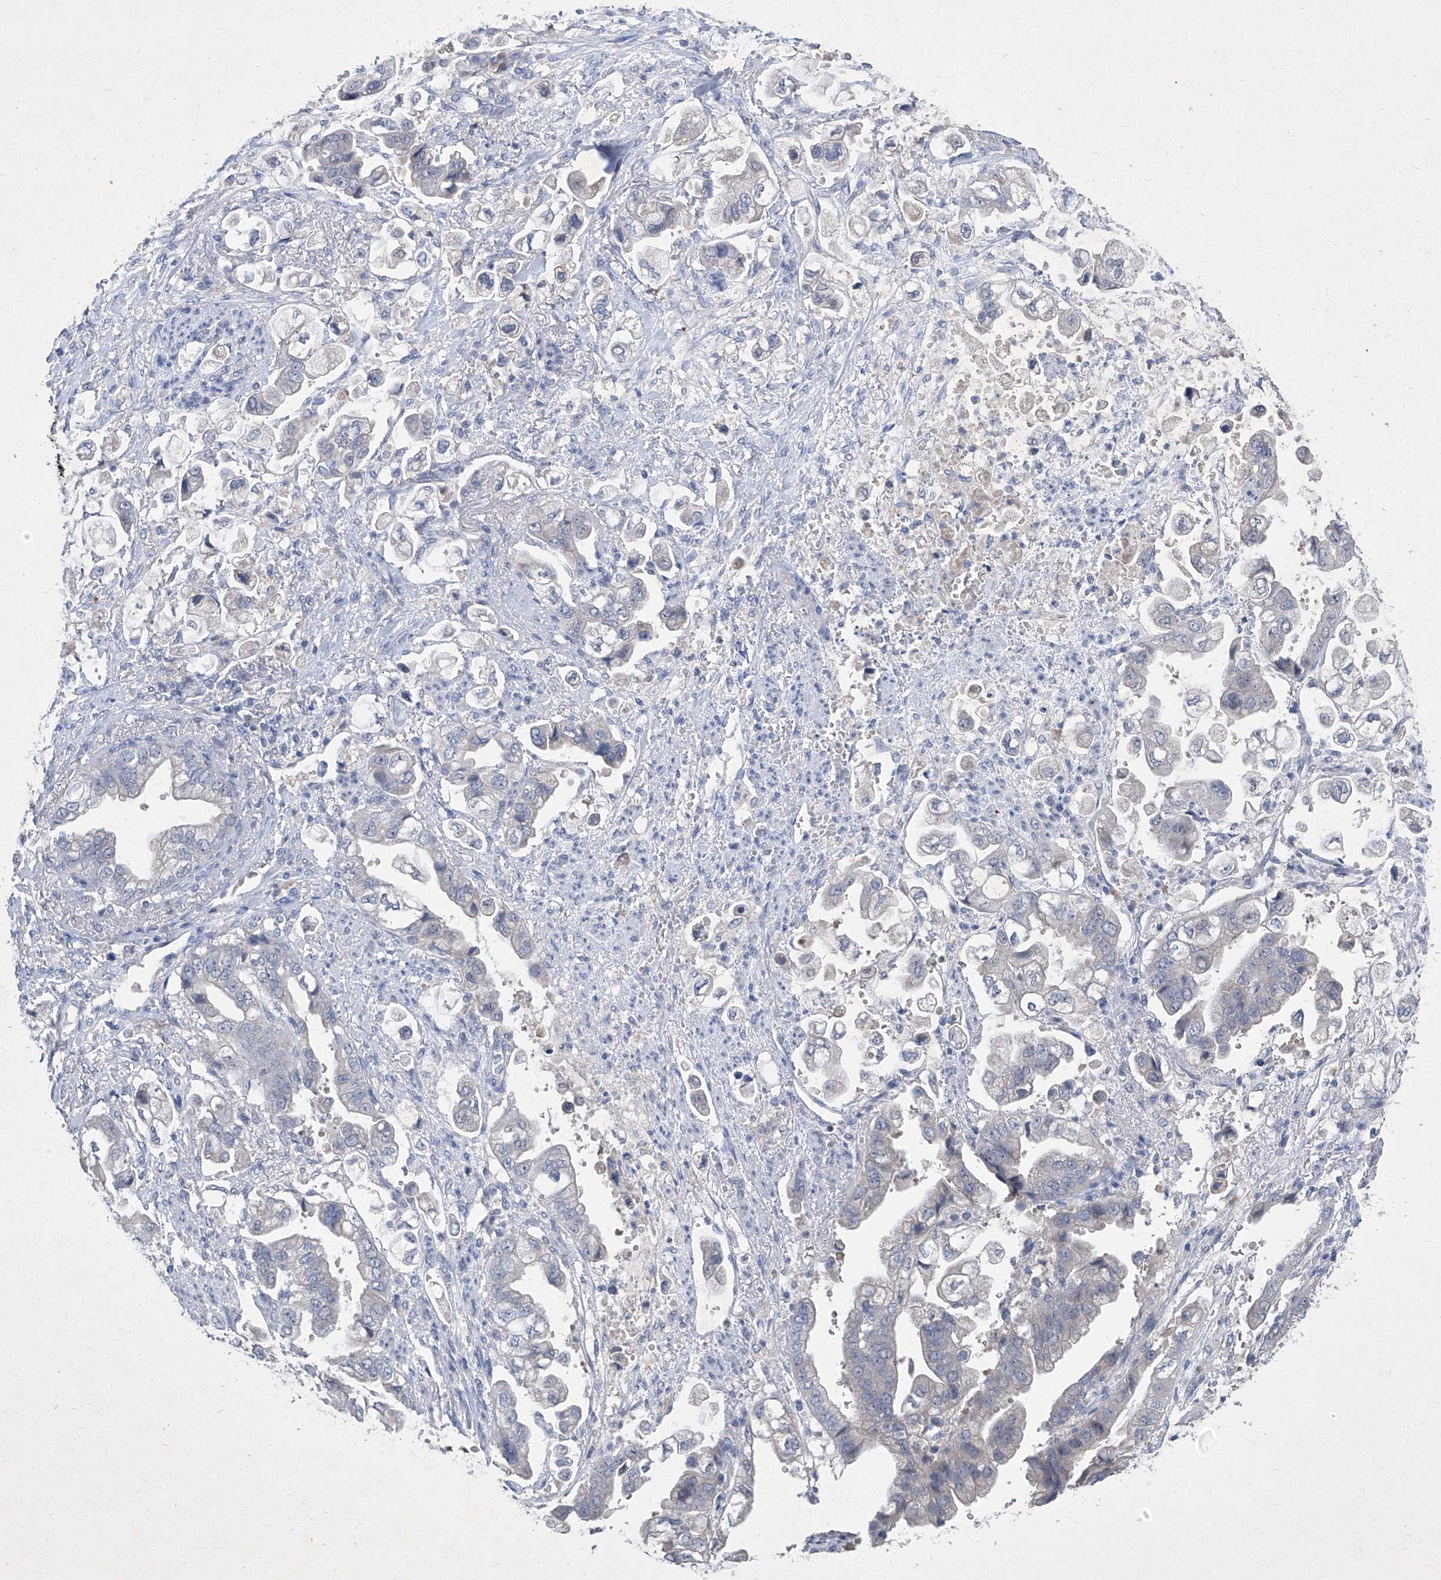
{"staining": {"intensity": "negative", "quantity": "none", "location": "none"}, "tissue": "stomach cancer", "cell_type": "Tumor cells", "image_type": "cancer", "snomed": [{"axis": "morphology", "description": "Adenocarcinoma, NOS"}, {"axis": "topography", "description": "Stomach"}], "caption": "Tumor cells show no significant staining in stomach adenocarcinoma. Brightfield microscopy of IHC stained with DAB (brown) and hematoxylin (blue), captured at high magnification.", "gene": "SBK2", "patient": {"sex": "male", "age": 62}}